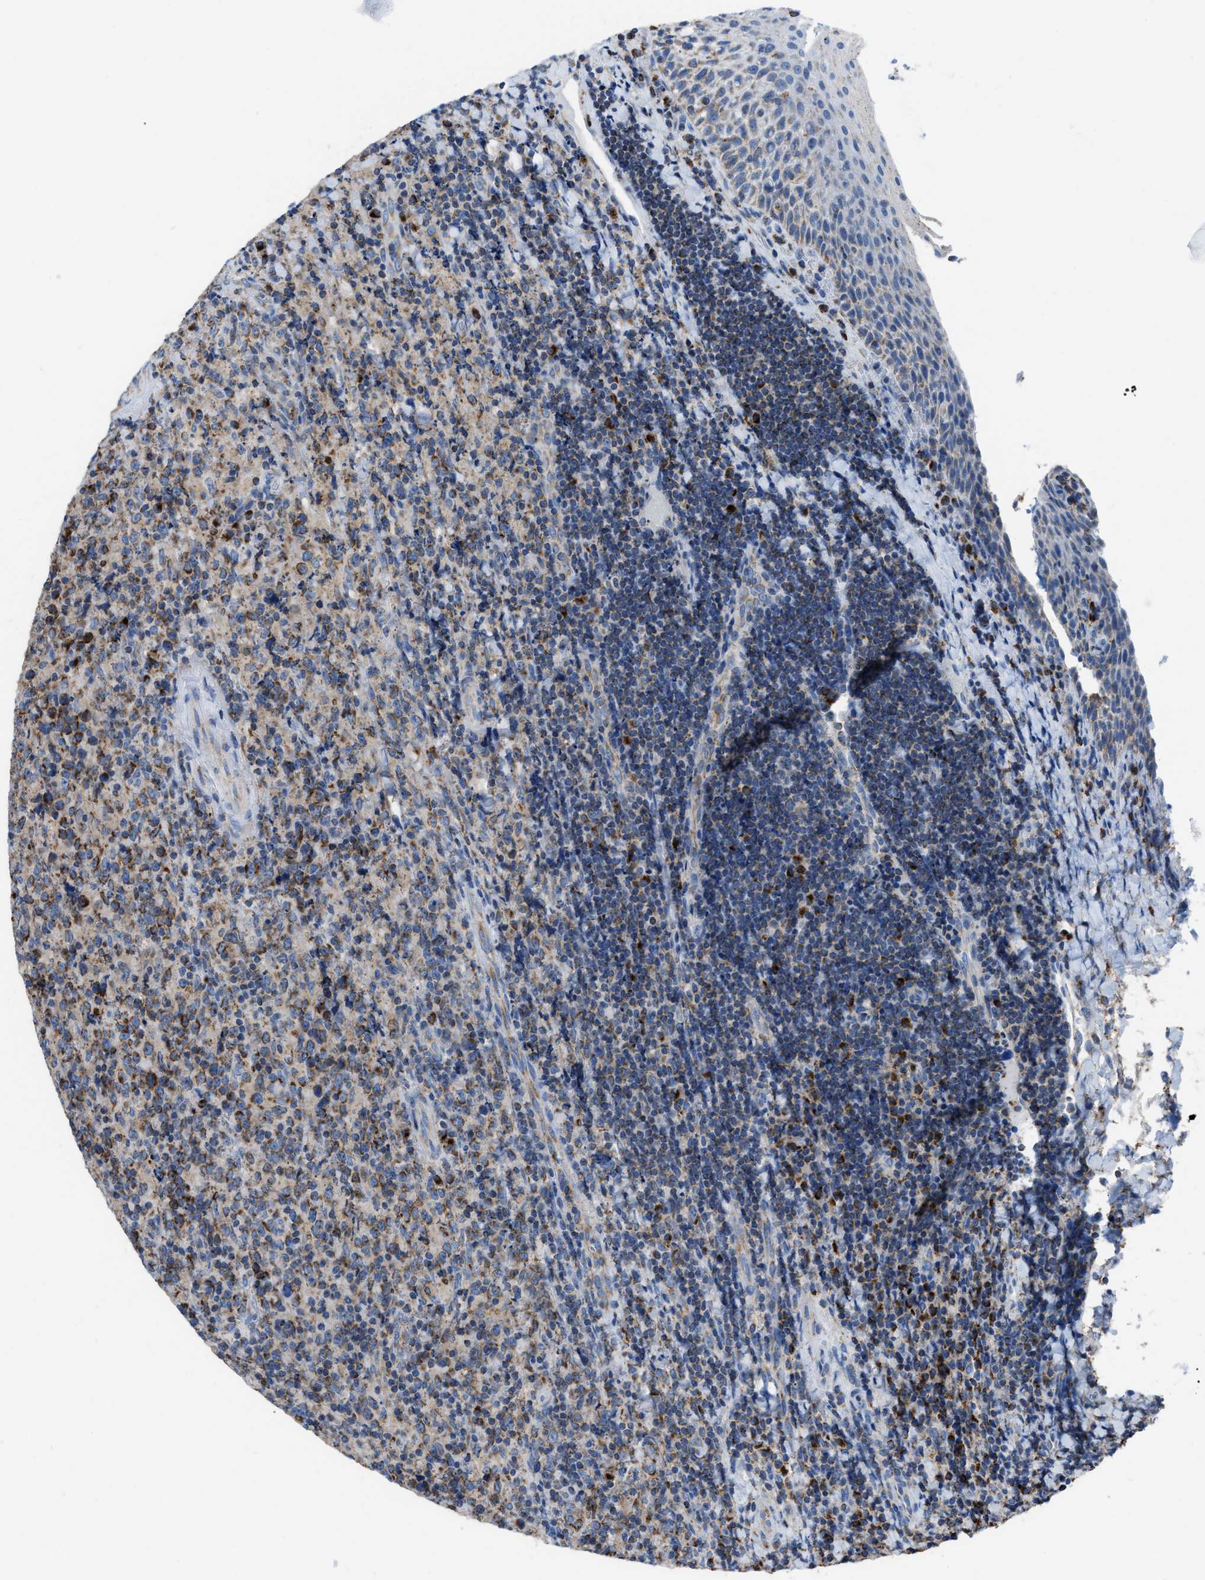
{"staining": {"intensity": "moderate", "quantity": "<25%", "location": "cytoplasmic/membranous"}, "tissue": "lymphoma", "cell_type": "Tumor cells", "image_type": "cancer", "snomed": [{"axis": "morphology", "description": "Malignant lymphoma, non-Hodgkin's type, High grade"}, {"axis": "topography", "description": "Tonsil"}], "caption": "A low amount of moderate cytoplasmic/membranous expression is appreciated in approximately <25% of tumor cells in high-grade malignant lymphoma, non-Hodgkin's type tissue.", "gene": "ETFB", "patient": {"sex": "female", "age": 36}}